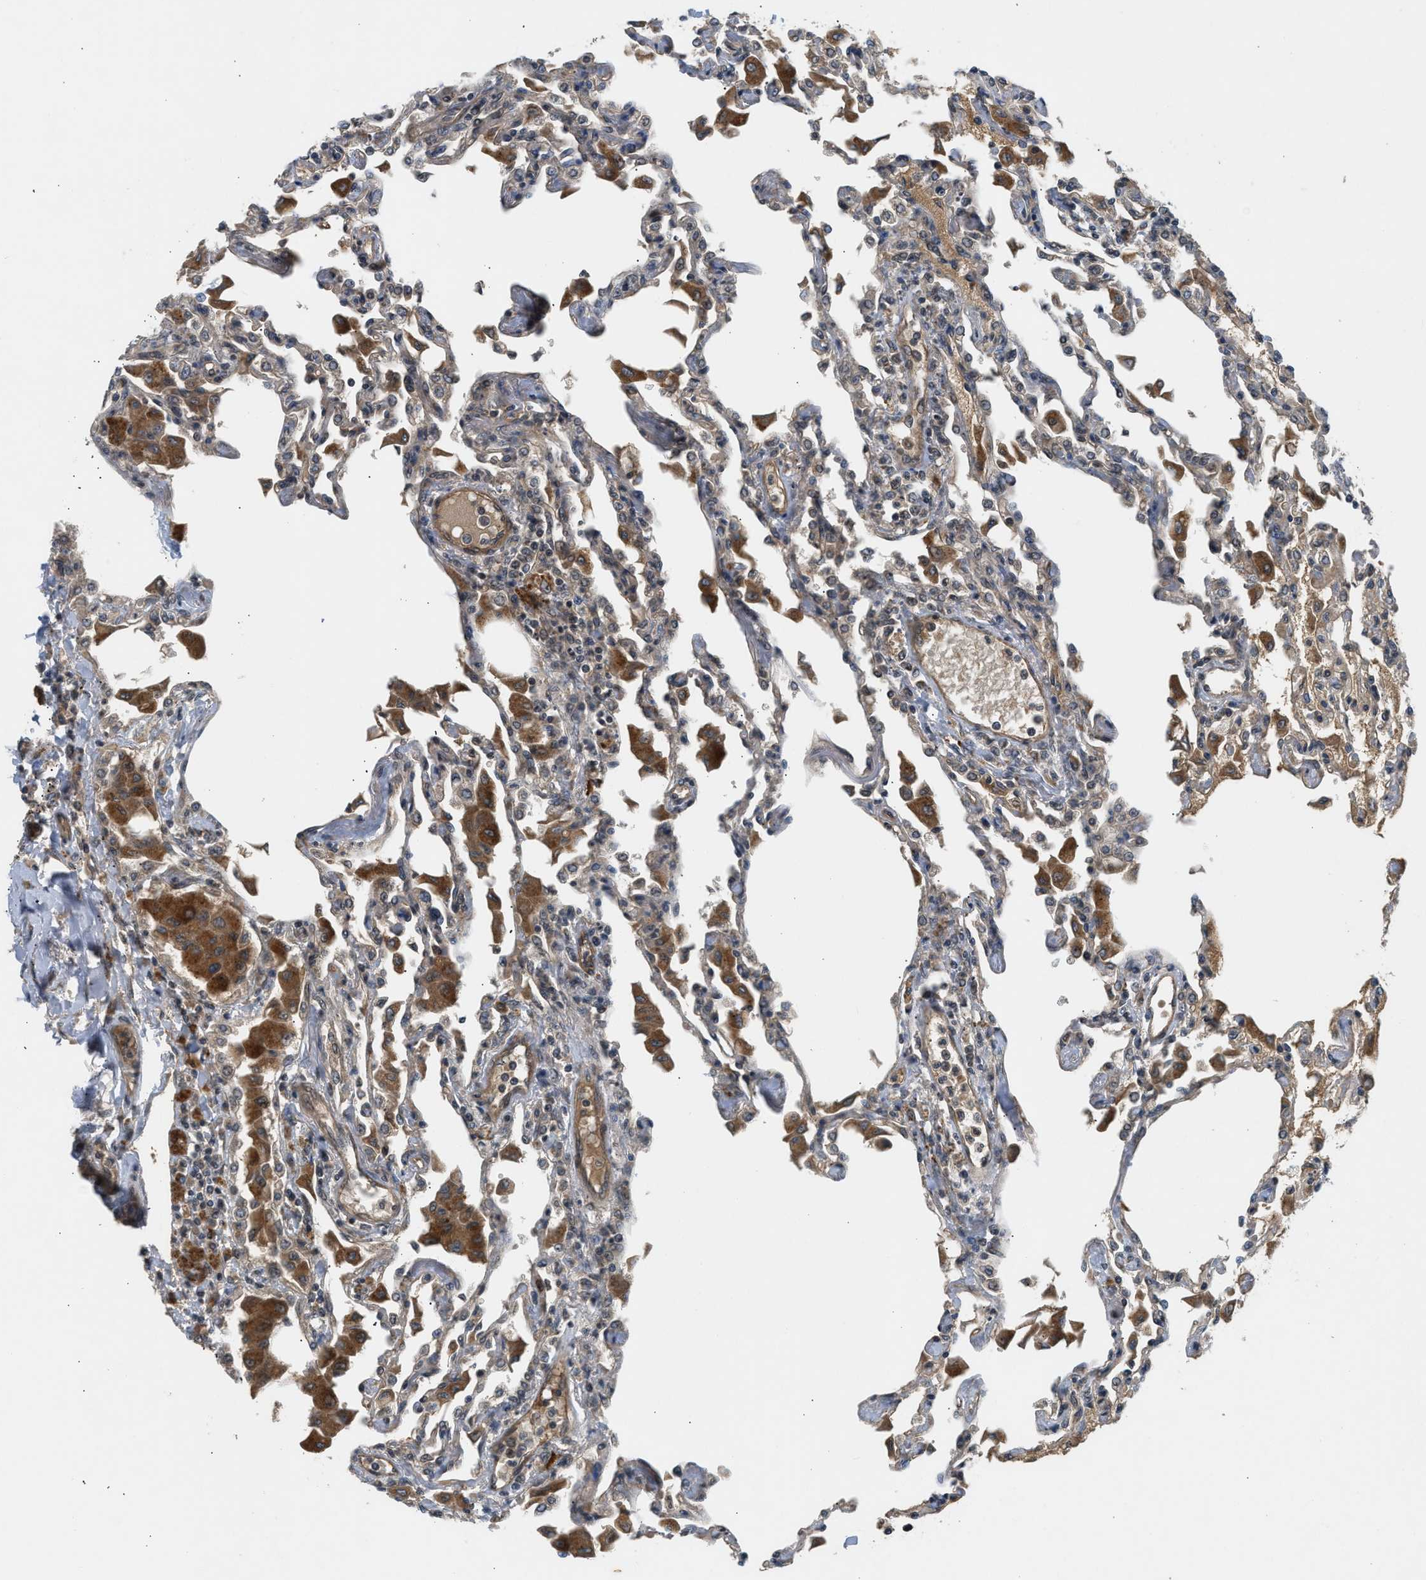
{"staining": {"intensity": "moderate", "quantity": "25%-75%", "location": "cytoplasmic/membranous"}, "tissue": "lung", "cell_type": "Alveolar cells", "image_type": "normal", "snomed": [{"axis": "morphology", "description": "Normal tissue, NOS"}, {"axis": "topography", "description": "Bronchus"}, {"axis": "topography", "description": "Lung"}], "caption": "Lung stained with DAB immunohistochemistry shows medium levels of moderate cytoplasmic/membranous positivity in approximately 25%-75% of alveolar cells. (IHC, brightfield microscopy, high magnification).", "gene": "ADCY8", "patient": {"sex": "female", "age": 49}}